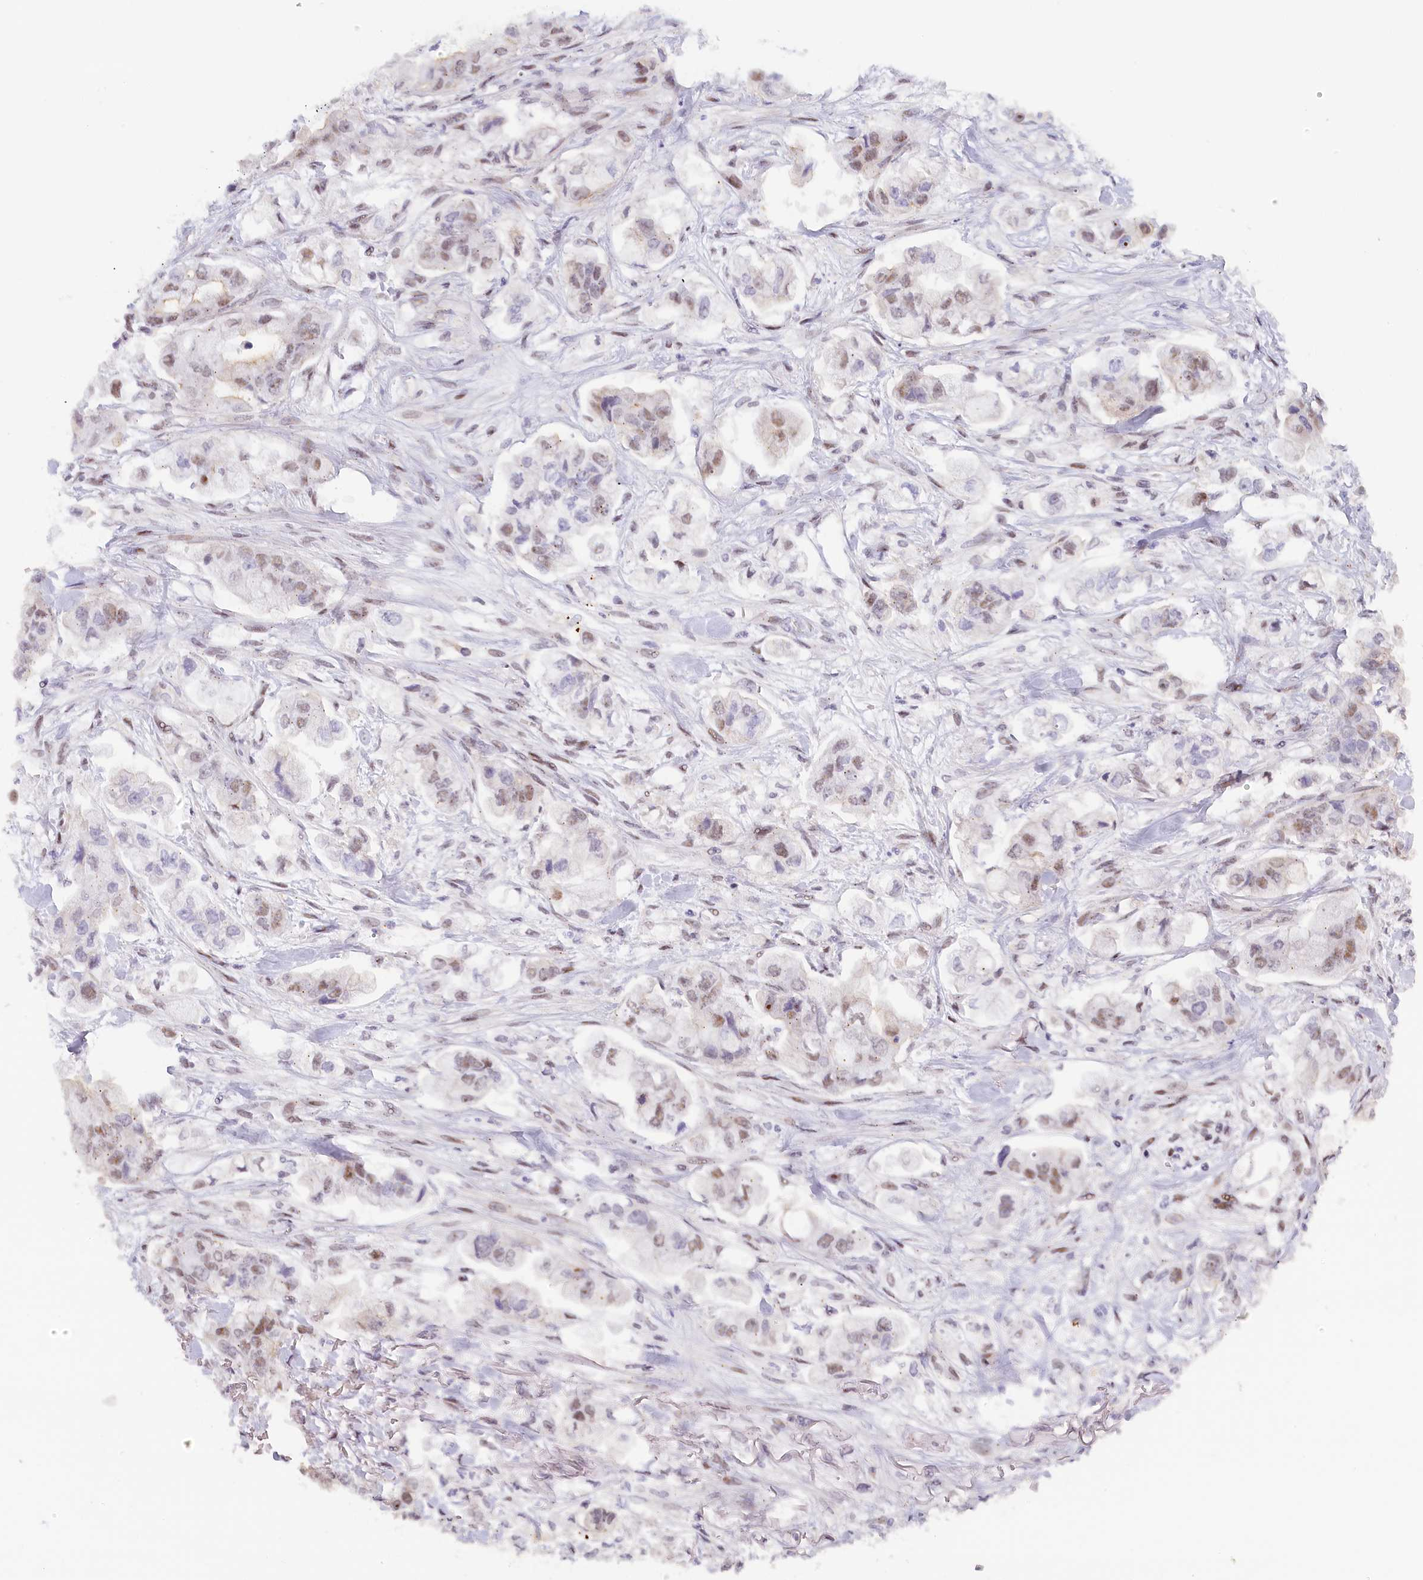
{"staining": {"intensity": "moderate", "quantity": "<25%", "location": "nuclear"}, "tissue": "stomach cancer", "cell_type": "Tumor cells", "image_type": "cancer", "snomed": [{"axis": "morphology", "description": "Adenocarcinoma, NOS"}, {"axis": "topography", "description": "Stomach"}], "caption": "Moderate nuclear positivity is seen in about <25% of tumor cells in stomach adenocarcinoma.", "gene": "SEC31B", "patient": {"sex": "male", "age": 62}}